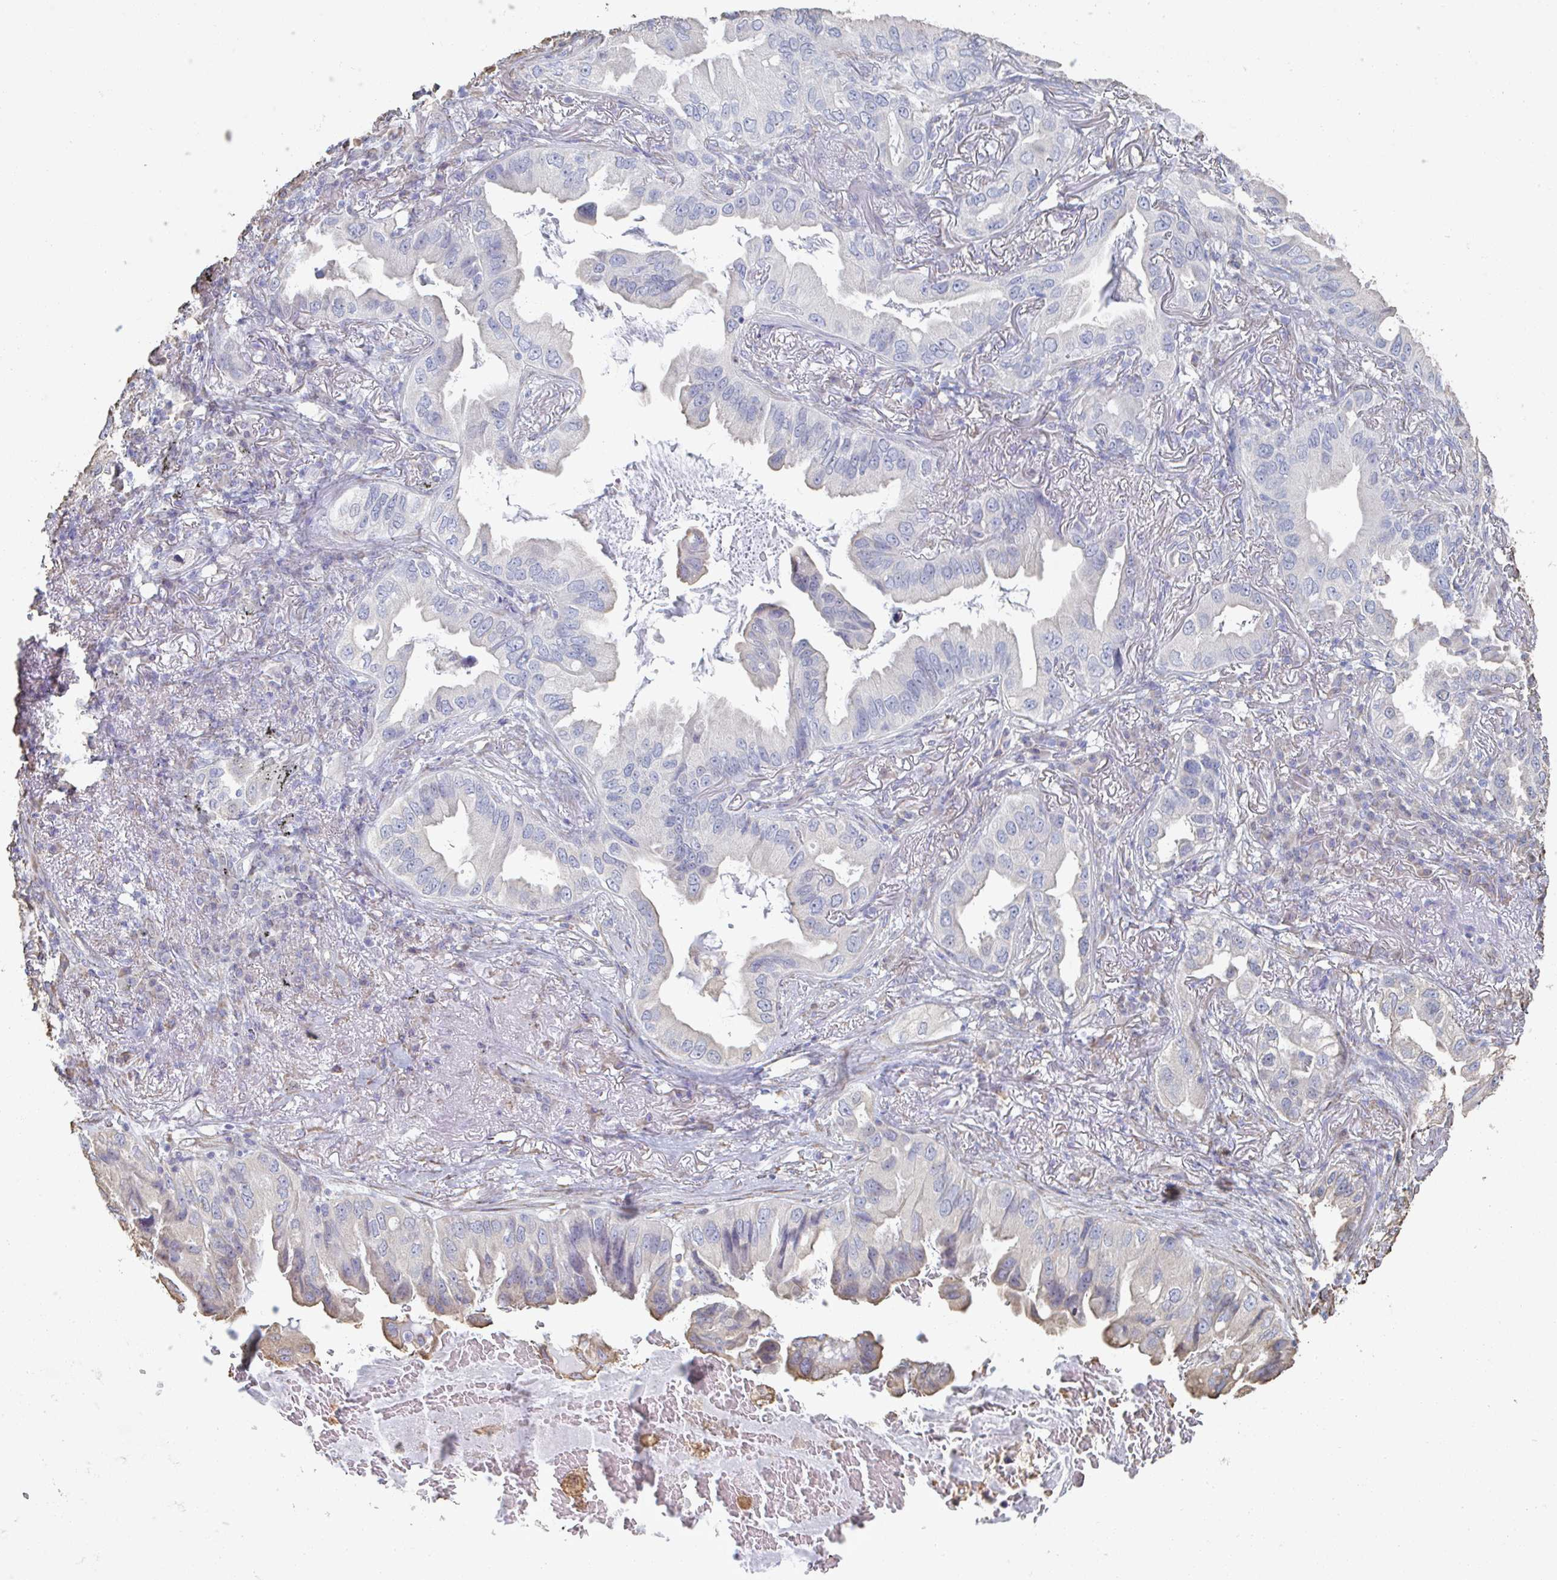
{"staining": {"intensity": "moderate", "quantity": "<25%", "location": "cytoplasmic/membranous"}, "tissue": "lung cancer", "cell_type": "Tumor cells", "image_type": "cancer", "snomed": [{"axis": "morphology", "description": "Adenocarcinoma, NOS"}, {"axis": "topography", "description": "Lung"}], "caption": "IHC staining of lung cancer (adenocarcinoma), which displays low levels of moderate cytoplasmic/membranous positivity in approximately <25% of tumor cells indicating moderate cytoplasmic/membranous protein positivity. The staining was performed using DAB (brown) for protein detection and nuclei were counterstained in hematoxylin (blue).", "gene": "RAB5IF", "patient": {"sex": "female", "age": 69}}